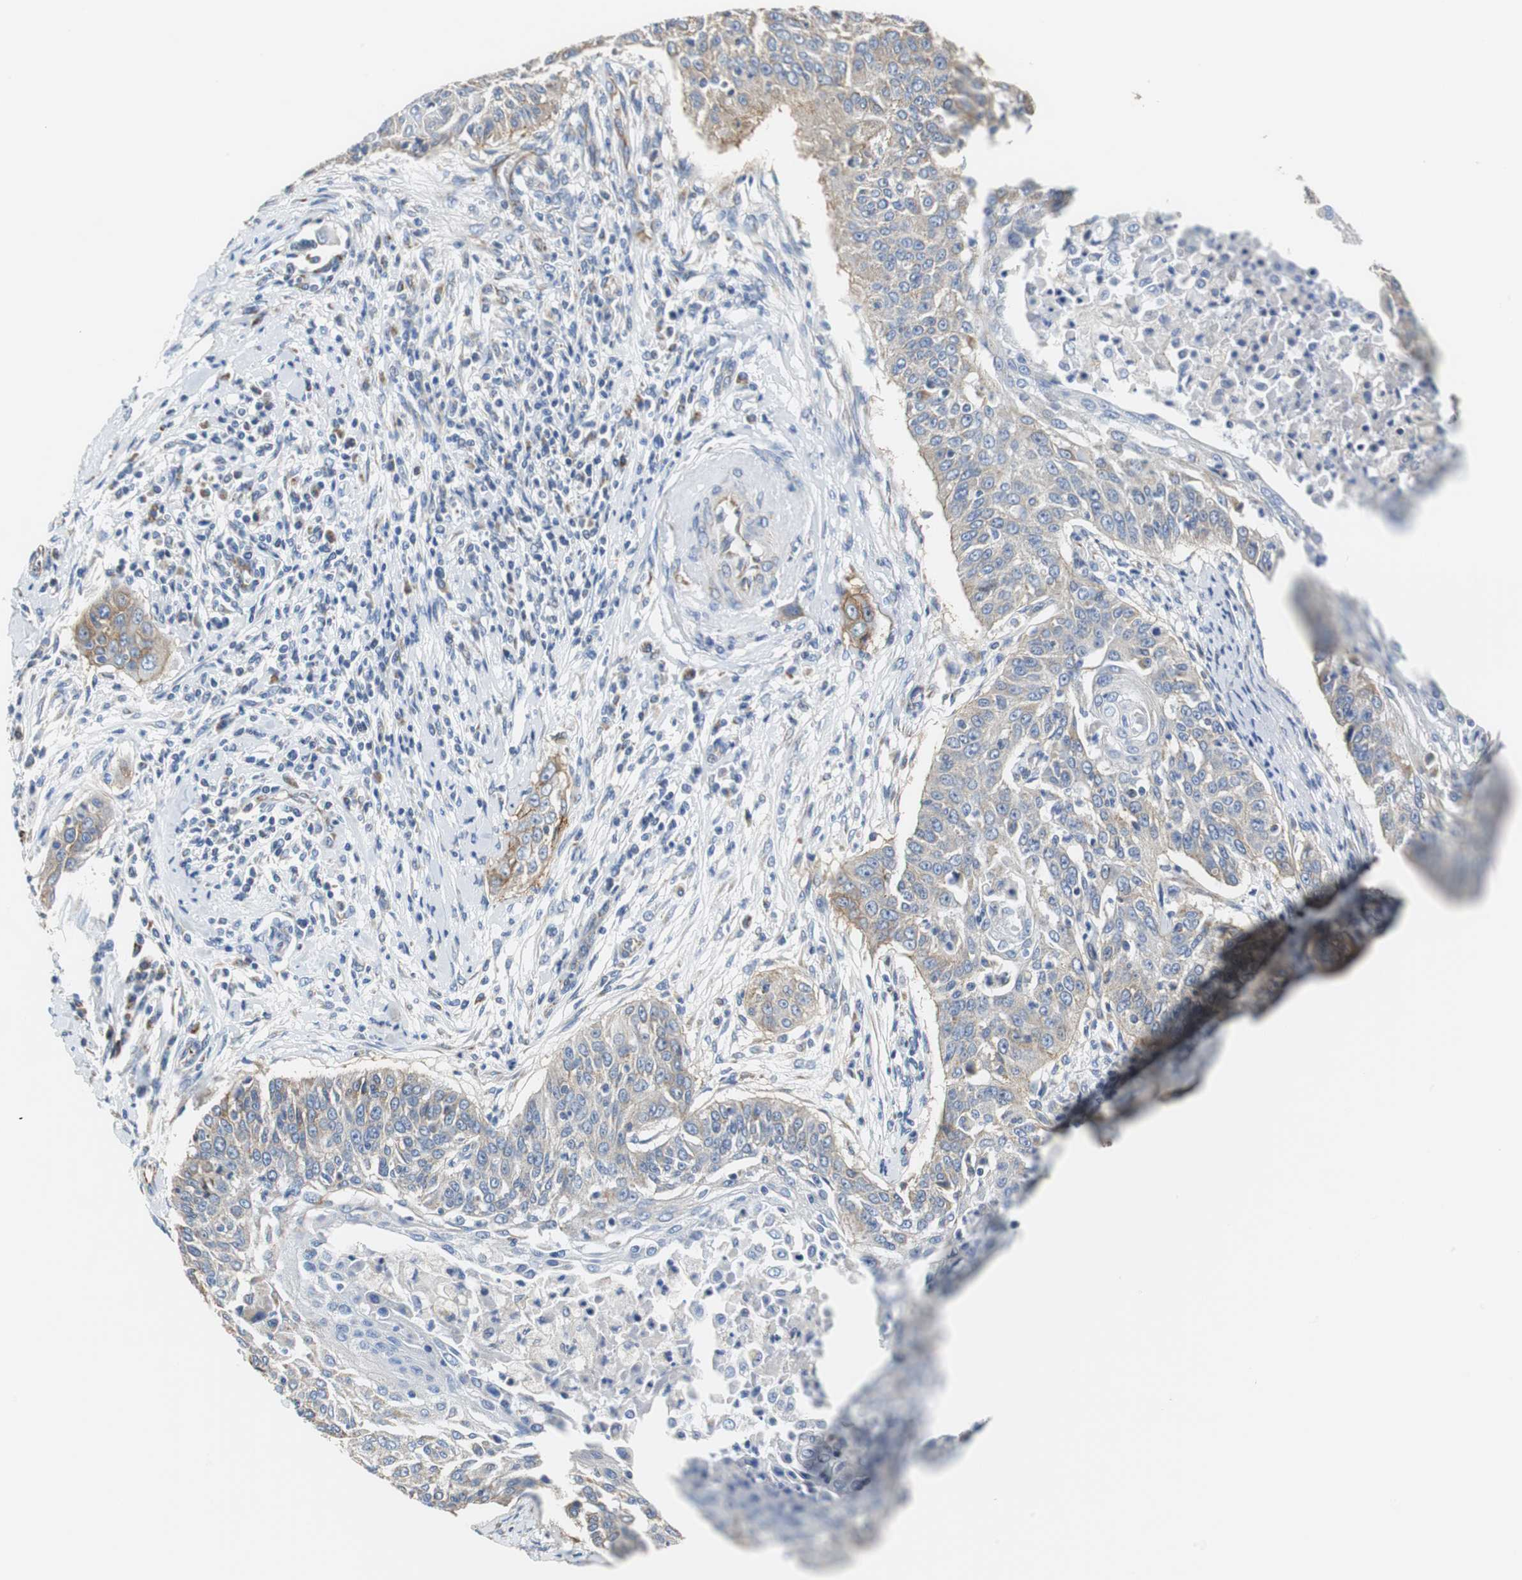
{"staining": {"intensity": "weak", "quantity": ">75%", "location": "cytoplasmic/membranous"}, "tissue": "cervical cancer", "cell_type": "Tumor cells", "image_type": "cancer", "snomed": [{"axis": "morphology", "description": "Squamous cell carcinoma, NOS"}, {"axis": "topography", "description": "Cervix"}], "caption": "There is low levels of weak cytoplasmic/membranous expression in tumor cells of cervical cancer (squamous cell carcinoma), as demonstrated by immunohistochemical staining (brown color).", "gene": "PCK1", "patient": {"sex": "female", "age": 33}}